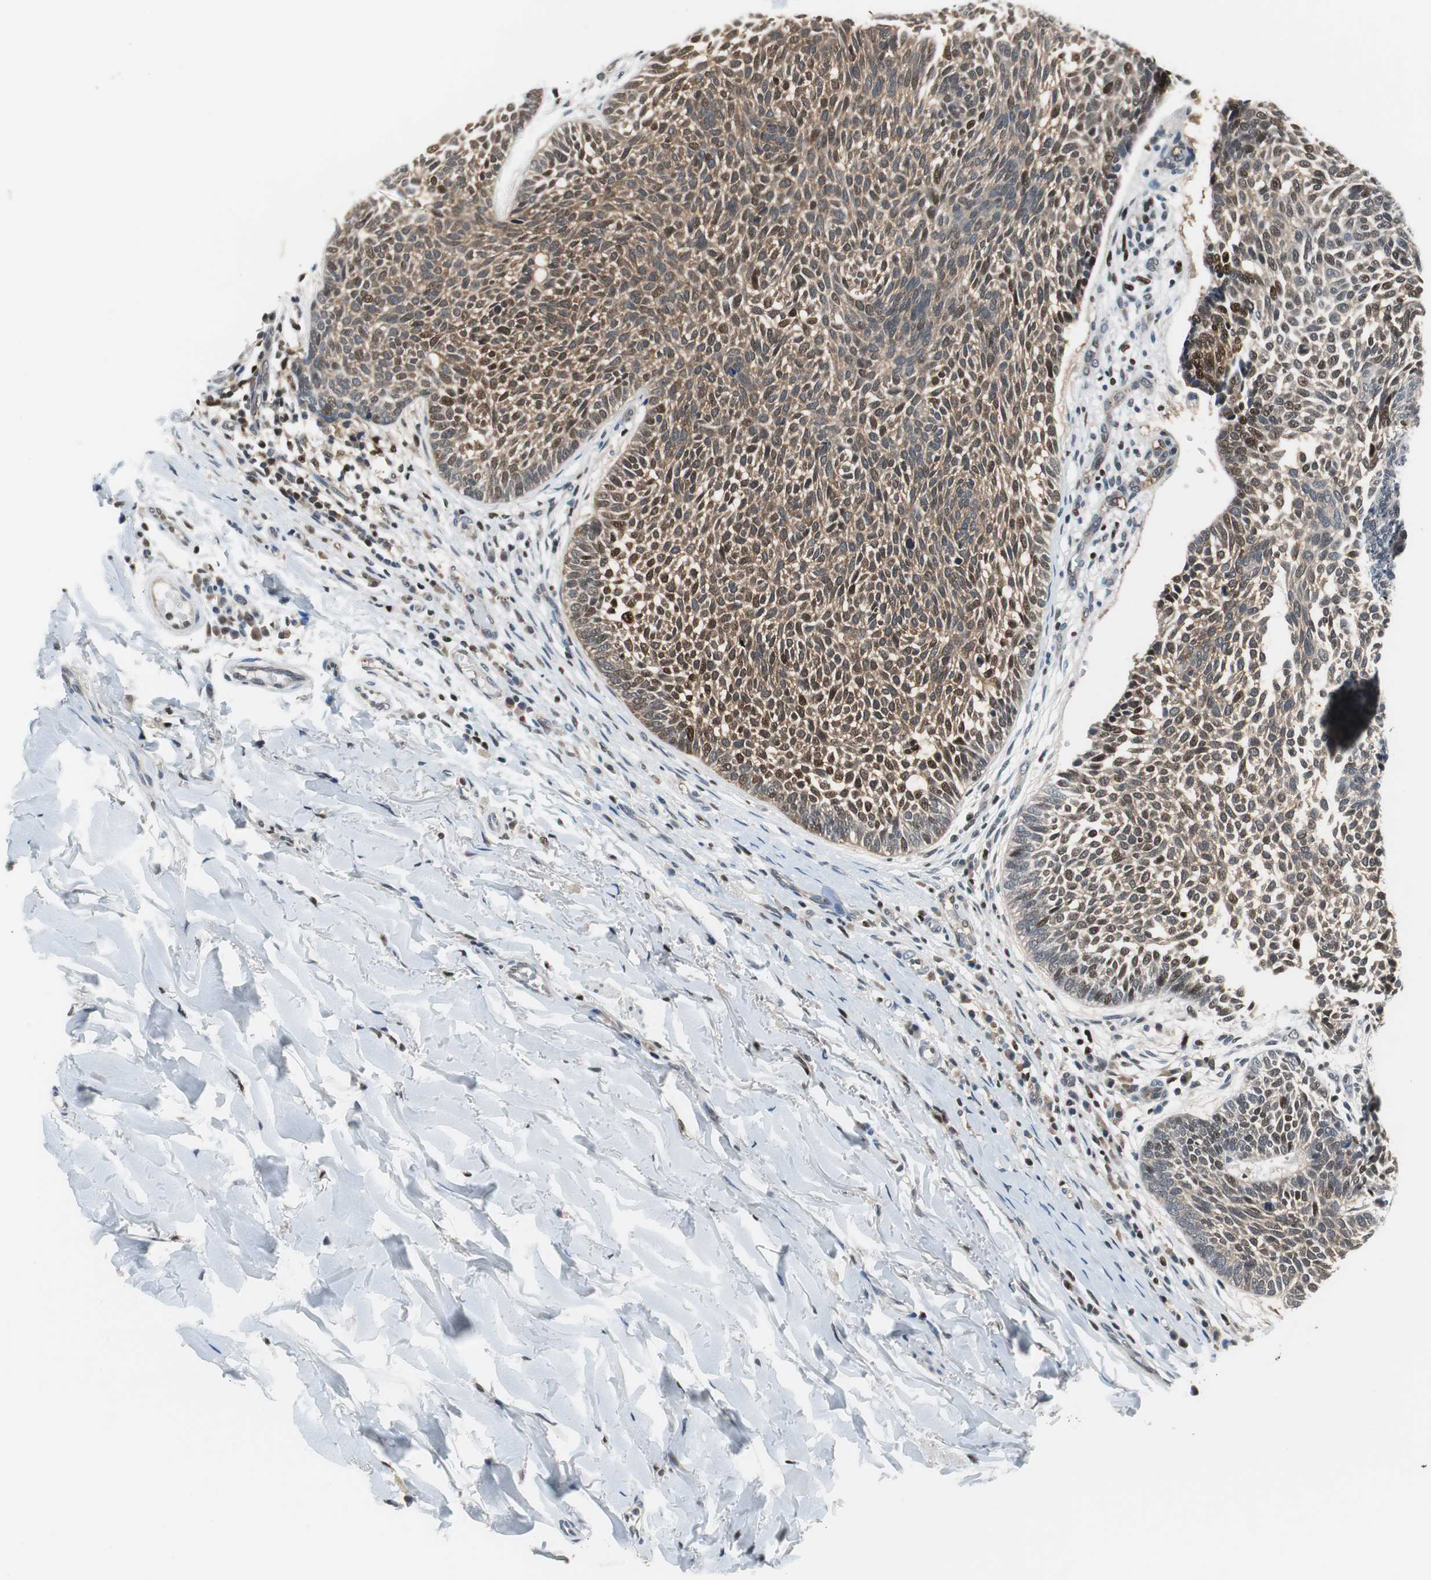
{"staining": {"intensity": "moderate", "quantity": "25%-75%", "location": "cytoplasmic/membranous,nuclear"}, "tissue": "skin cancer", "cell_type": "Tumor cells", "image_type": "cancer", "snomed": [{"axis": "morphology", "description": "Normal tissue, NOS"}, {"axis": "morphology", "description": "Basal cell carcinoma"}, {"axis": "topography", "description": "Skin"}], "caption": "Tumor cells display medium levels of moderate cytoplasmic/membranous and nuclear positivity in approximately 25%-75% of cells in skin basal cell carcinoma.", "gene": "MAFB", "patient": {"sex": "male", "age": 87}}